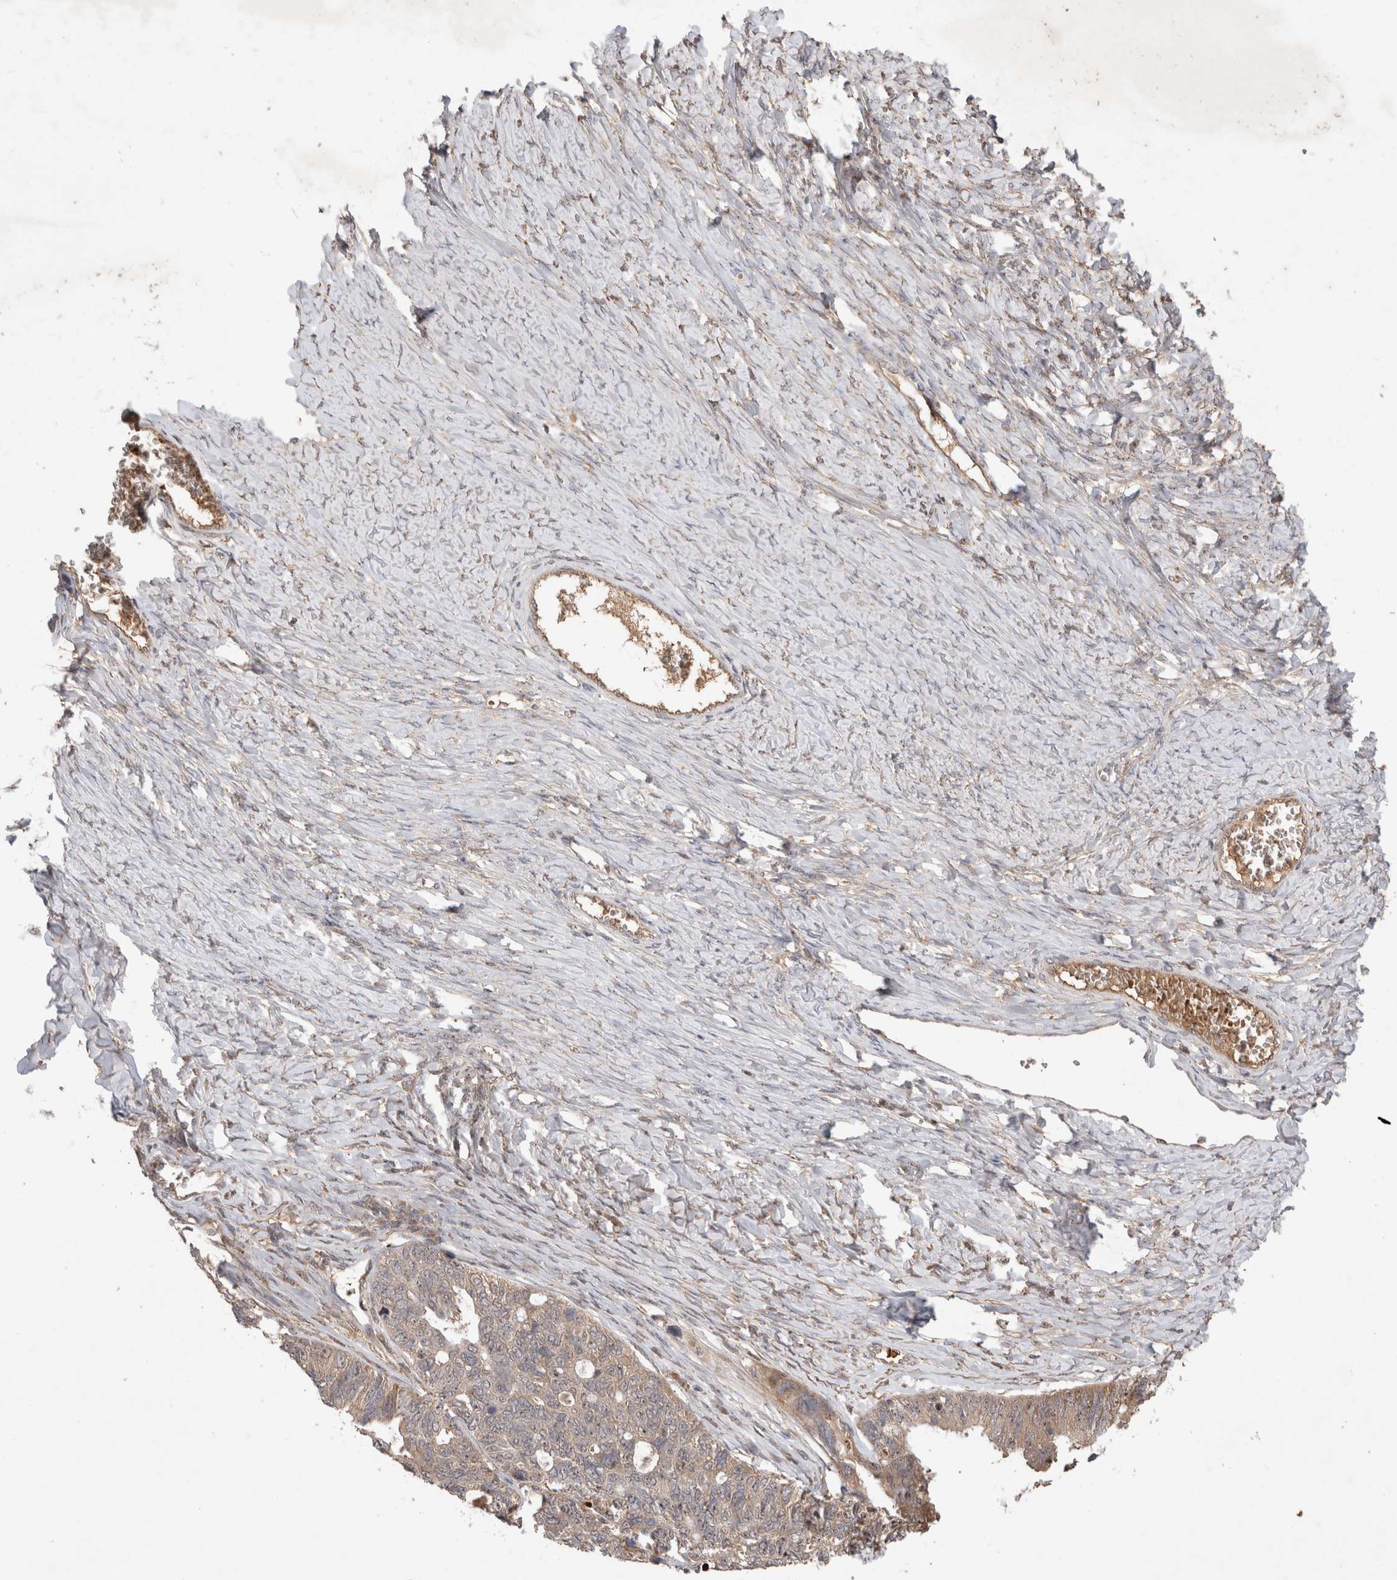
{"staining": {"intensity": "weak", "quantity": "<25%", "location": "cytoplasmic/membranous"}, "tissue": "ovarian cancer", "cell_type": "Tumor cells", "image_type": "cancer", "snomed": [{"axis": "morphology", "description": "Cystadenocarcinoma, serous, NOS"}, {"axis": "topography", "description": "Ovary"}], "caption": "A photomicrograph of ovarian serous cystadenocarcinoma stained for a protein displays no brown staining in tumor cells.", "gene": "FAM221A", "patient": {"sex": "female", "age": 79}}